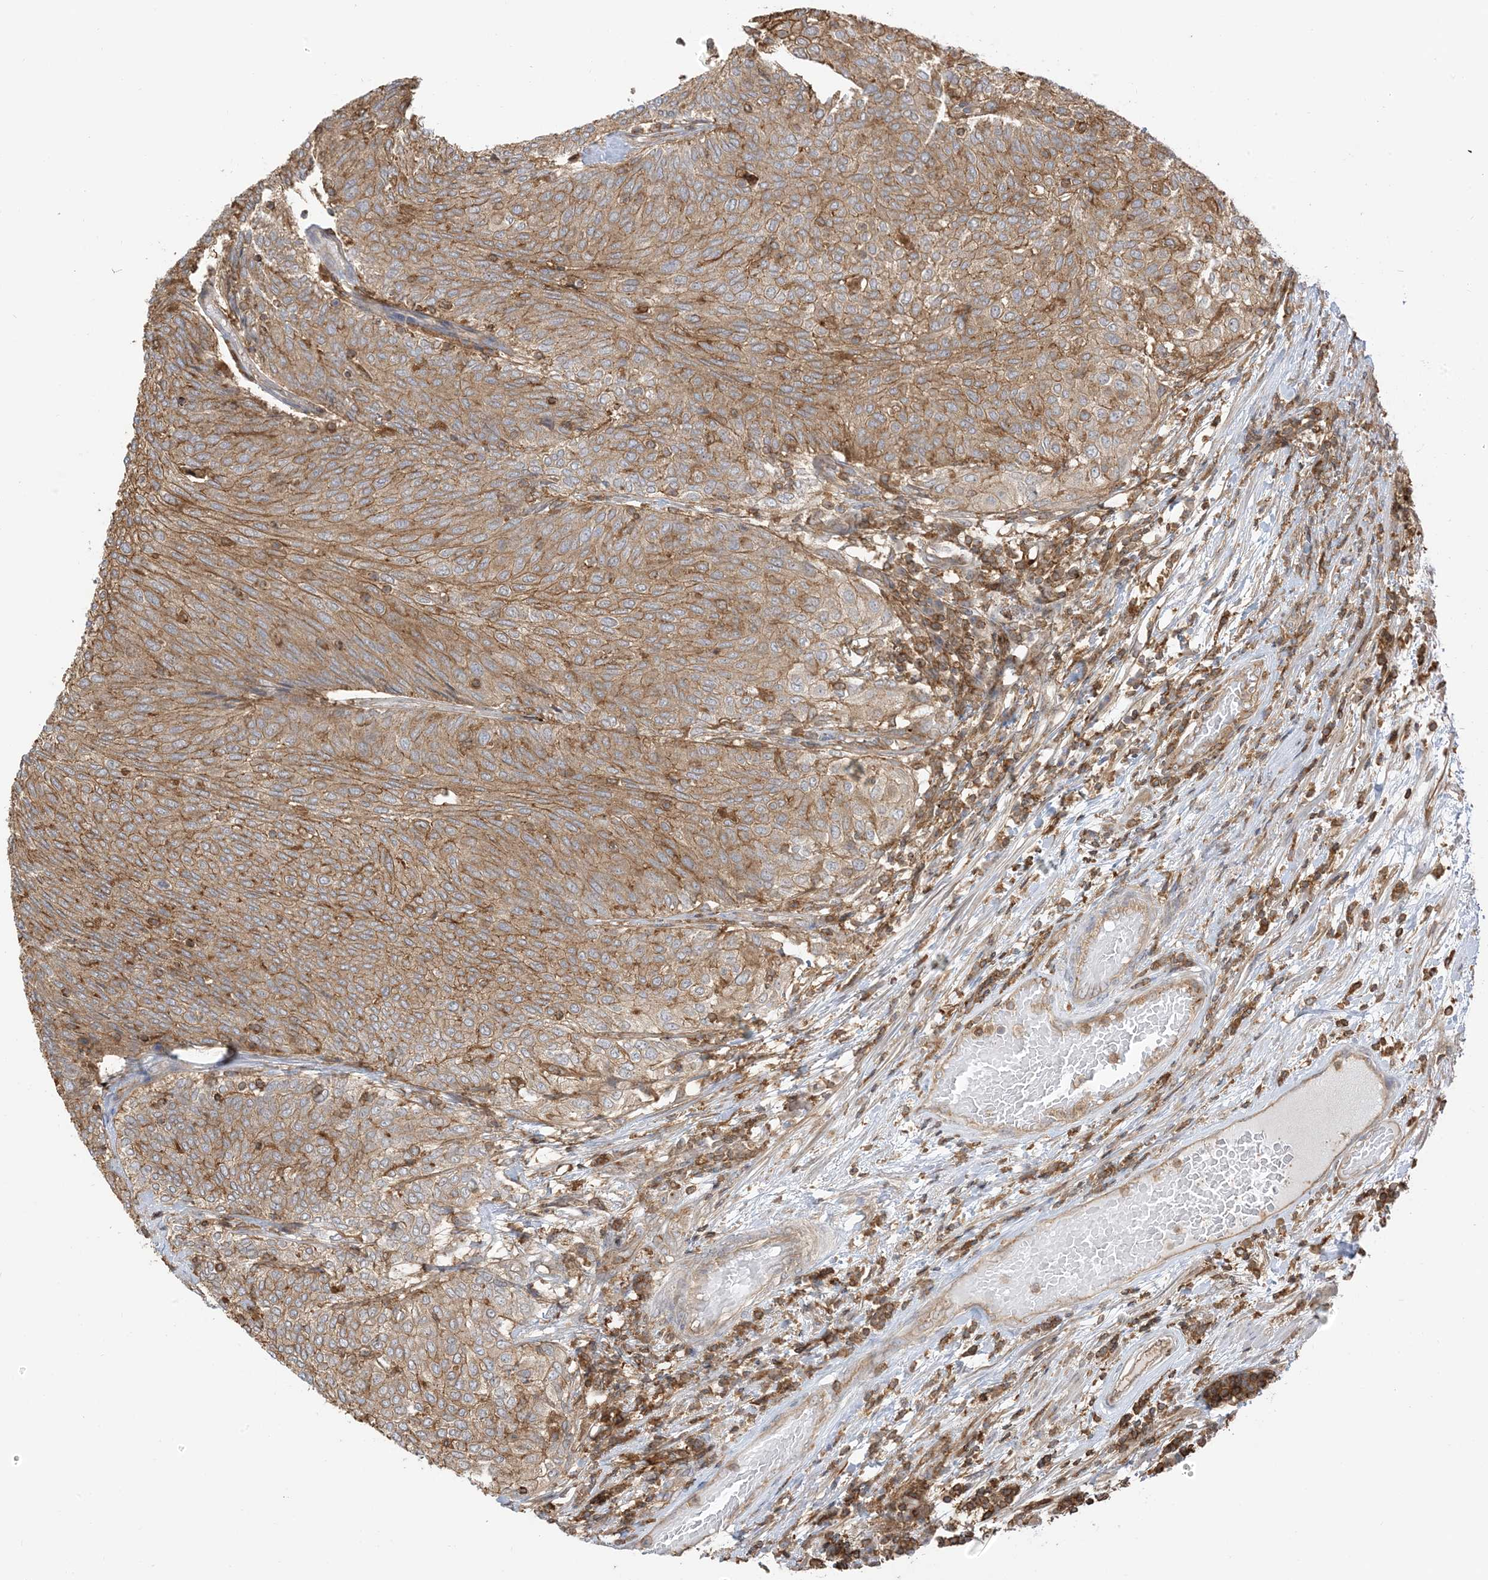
{"staining": {"intensity": "moderate", "quantity": ">75%", "location": "cytoplasmic/membranous"}, "tissue": "urothelial cancer", "cell_type": "Tumor cells", "image_type": "cancer", "snomed": [{"axis": "morphology", "description": "Urothelial carcinoma, Low grade"}, {"axis": "topography", "description": "Urinary bladder"}], "caption": "Protein expression analysis of urothelial cancer demonstrates moderate cytoplasmic/membranous positivity in about >75% of tumor cells.", "gene": "CAPZB", "patient": {"sex": "female", "age": 79}}